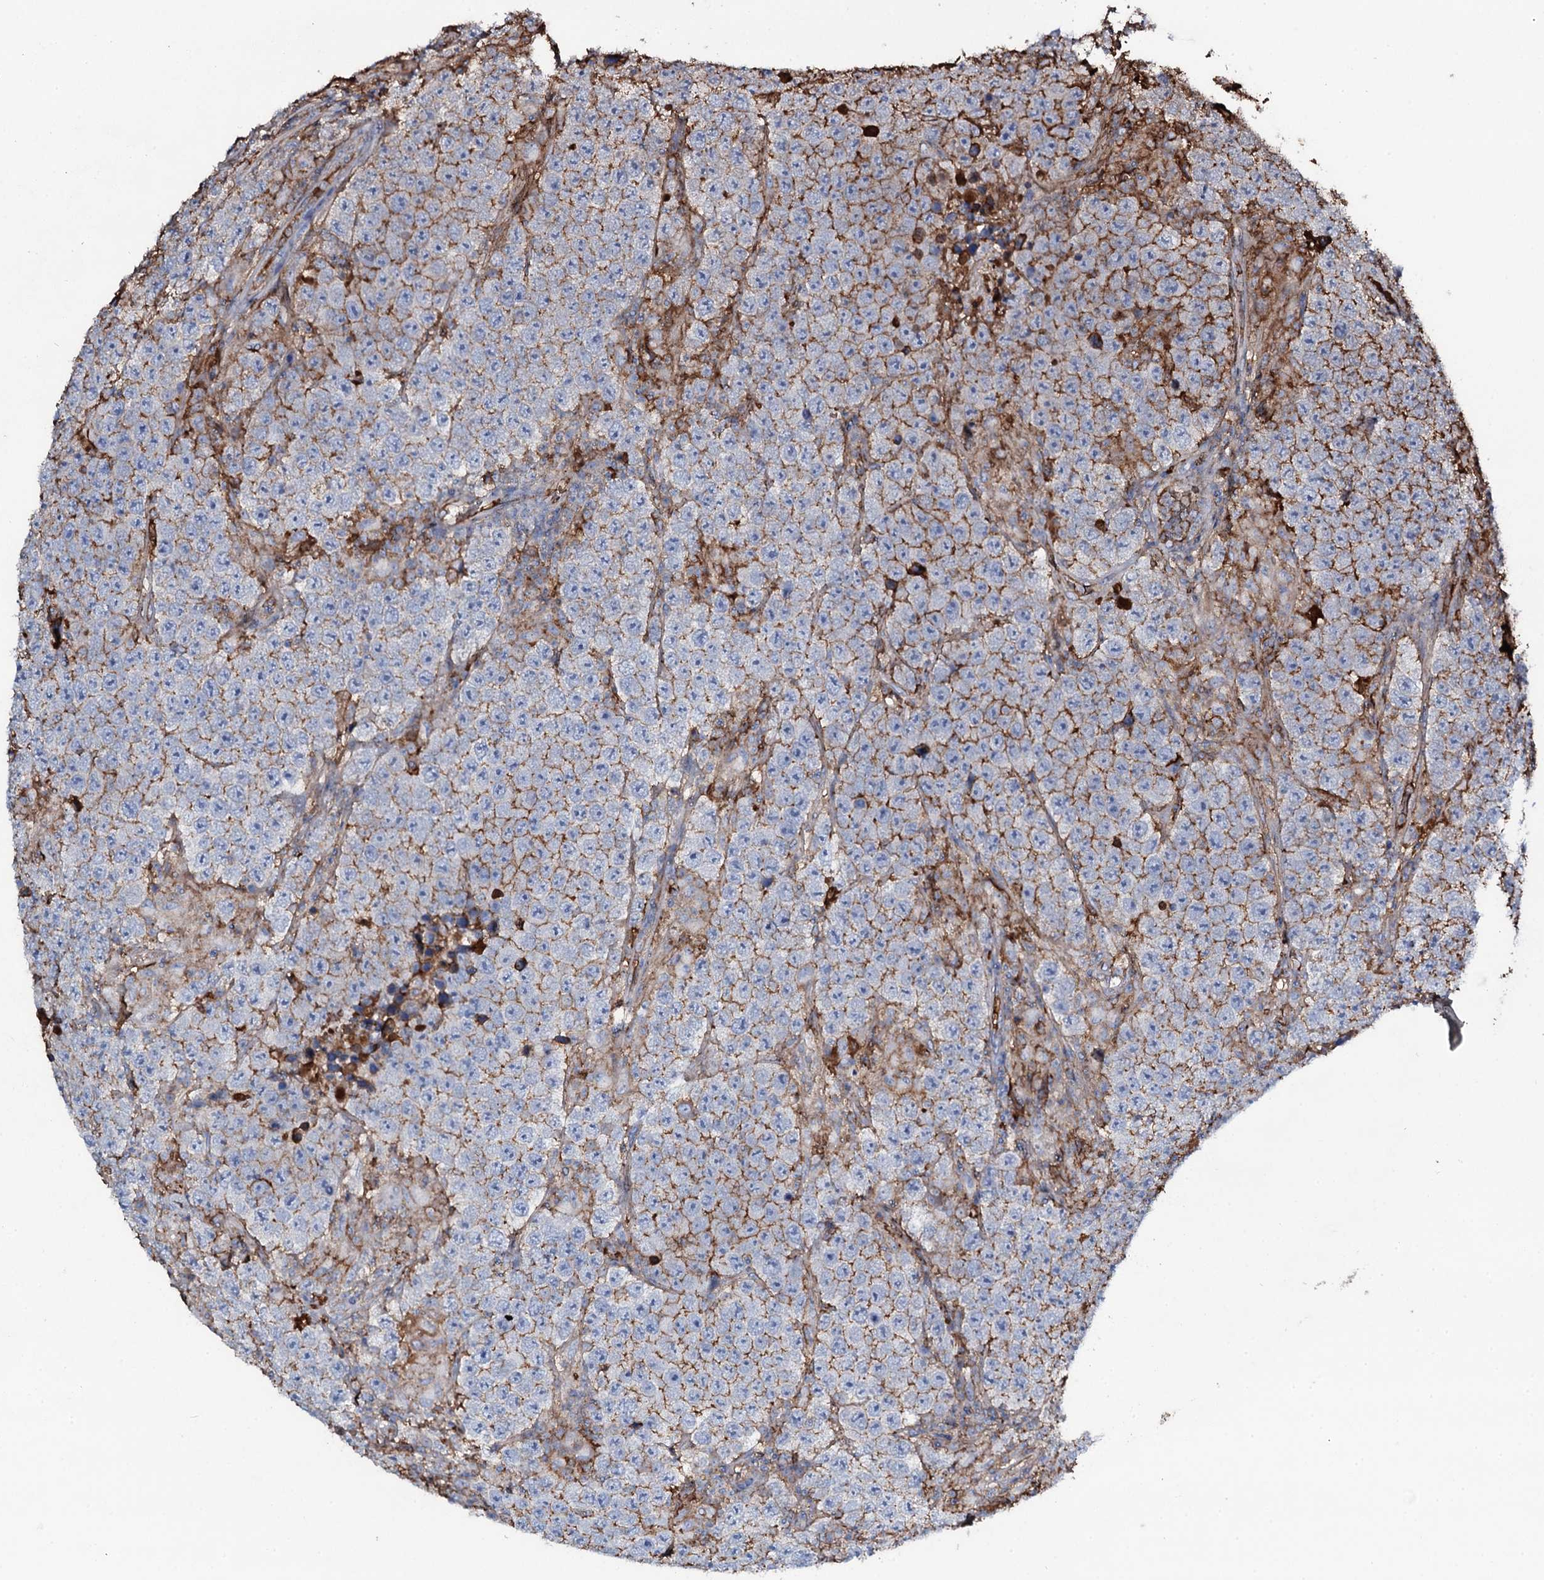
{"staining": {"intensity": "moderate", "quantity": "25%-75%", "location": "cytoplasmic/membranous"}, "tissue": "testis cancer", "cell_type": "Tumor cells", "image_type": "cancer", "snomed": [{"axis": "morphology", "description": "Normal tissue, NOS"}, {"axis": "morphology", "description": "Urothelial carcinoma, High grade"}, {"axis": "morphology", "description": "Seminoma, NOS"}, {"axis": "morphology", "description": "Carcinoma, Embryonal, NOS"}, {"axis": "topography", "description": "Urinary bladder"}, {"axis": "topography", "description": "Testis"}], "caption": "A histopathology image of embryonal carcinoma (testis) stained for a protein exhibits moderate cytoplasmic/membranous brown staining in tumor cells.", "gene": "EDN1", "patient": {"sex": "male", "age": 41}}